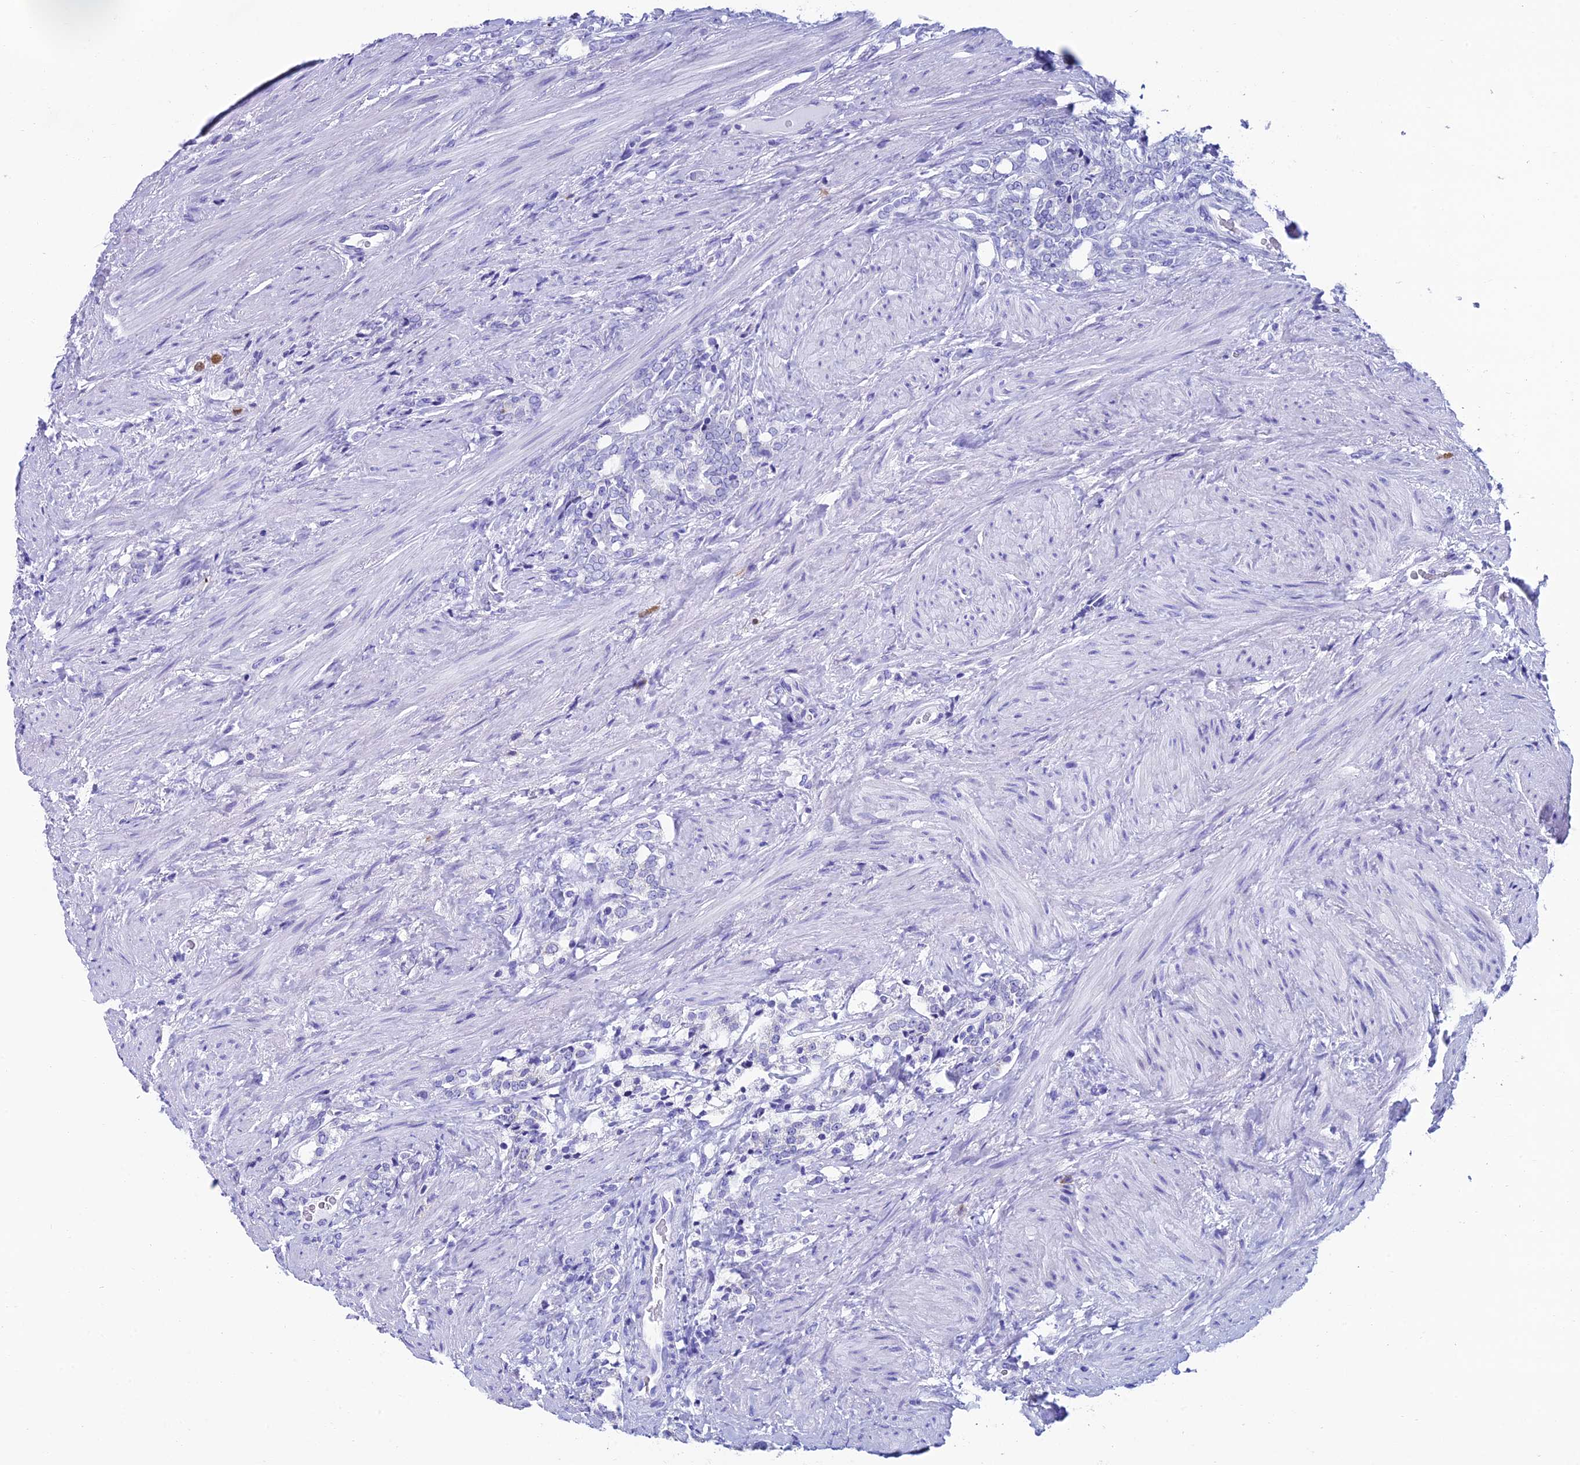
{"staining": {"intensity": "negative", "quantity": "none", "location": "none"}, "tissue": "prostate cancer", "cell_type": "Tumor cells", "image_type": "cancer", "snomed": [{"axis": "morphology", "description": "Adenocarcinoma, High grade"}, {"axis": "topography", "description": "Prostate"}], "caption": "Immunohistochemistry of adenocarcinoma (high-grade) (prostate) exhibits no positivity in tumor cells.", "gene": "REEP4", "patient": {"sex": "male", "age": 64}}